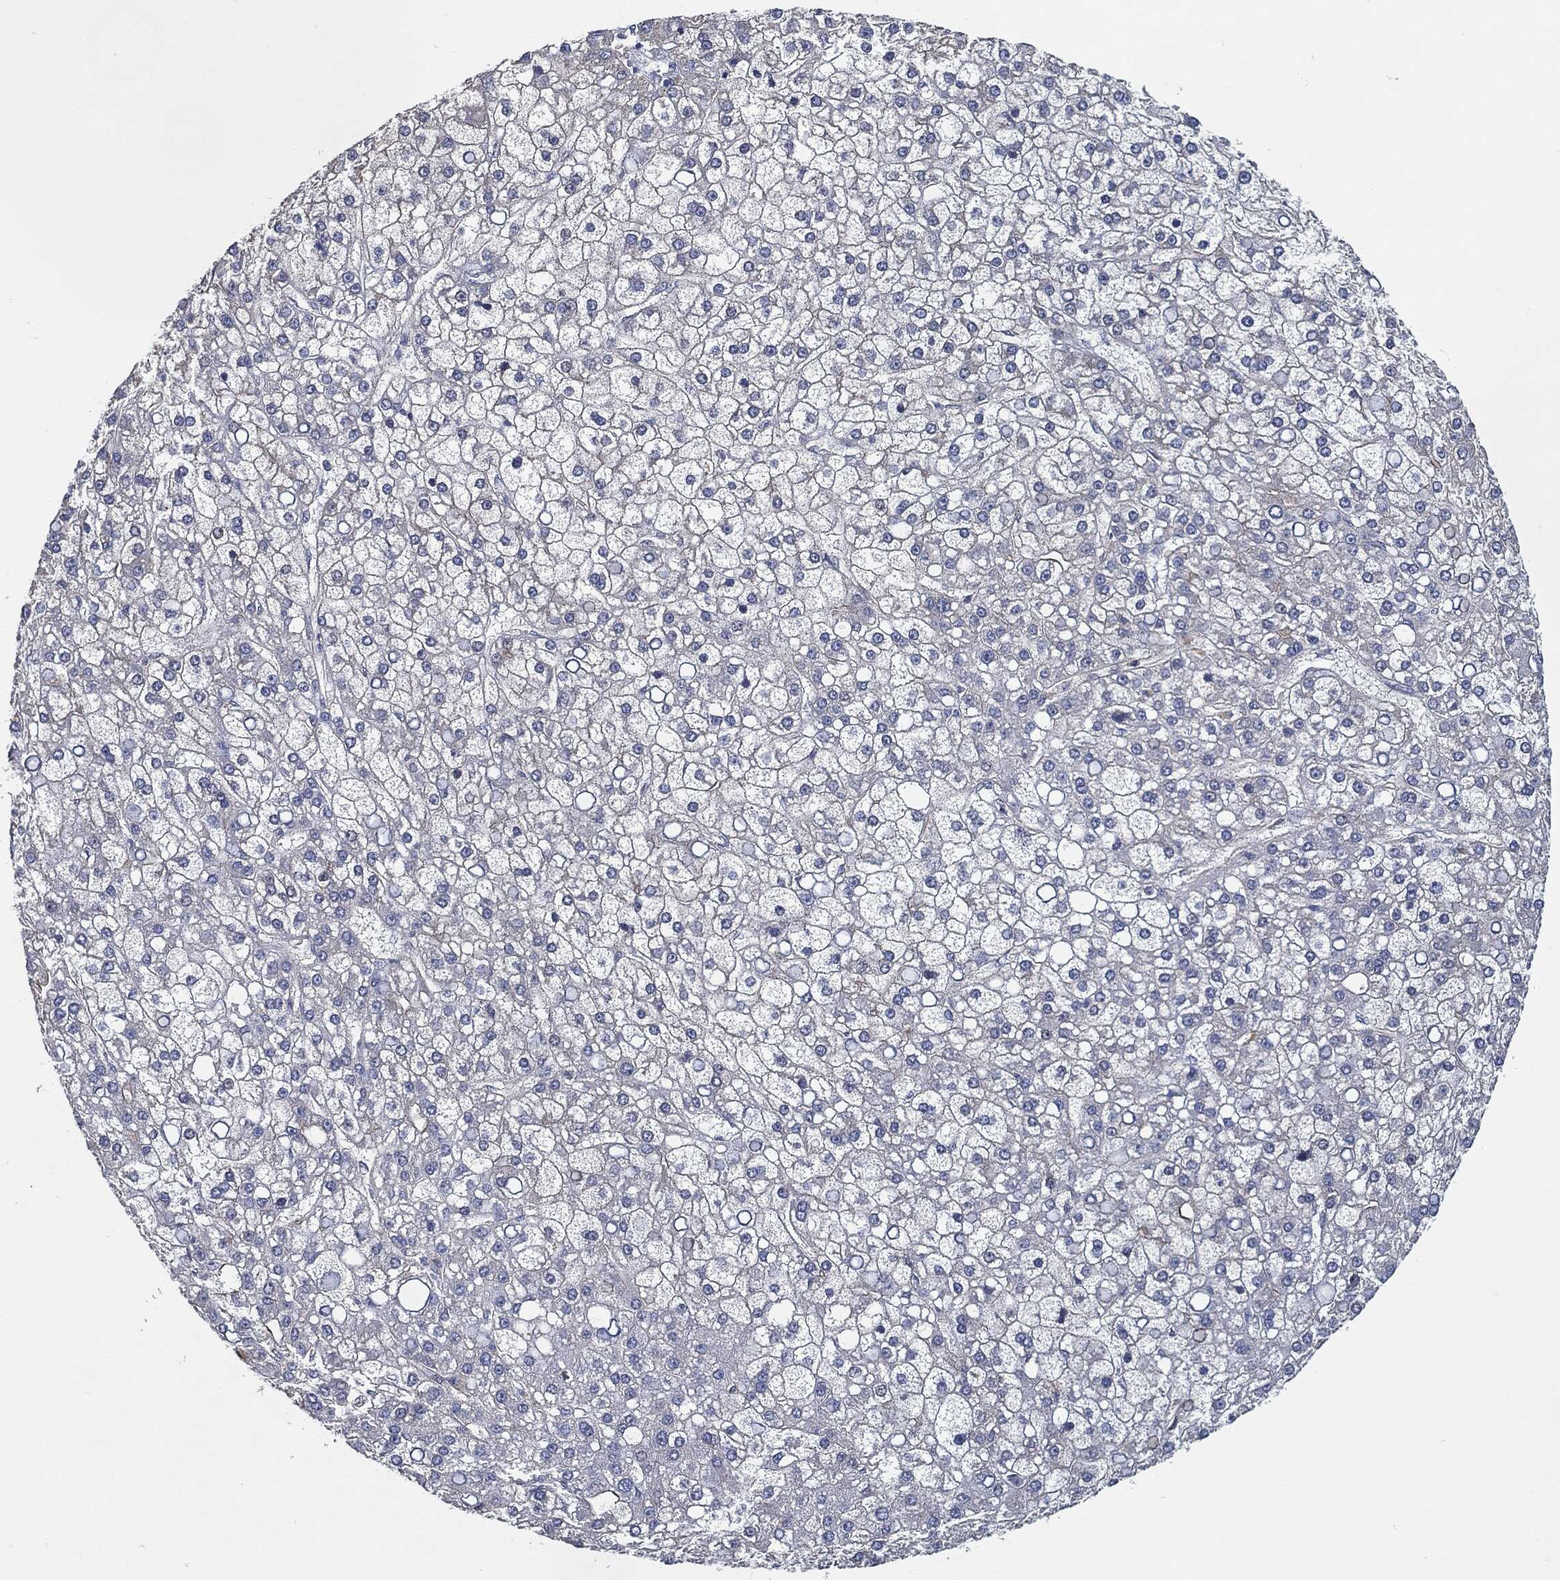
{"staining": {"intensity": "negative", "quantity": "none", "location": "none"}, "tissue": "liver cancer", "cell_type": "Tumor cells", "image_type": "cancer", "snomed": [{"axis": "morphology", "description": "Carcinoma, Hepatocellular, NOS"}, {"axis": "topography", "description": "Liver"}], "caption": "There is no significant expression in tumor cells of liver hepatocellular carcinoma.", "gene": "SVIL", "patient": {"sex": "male", "age": 67}}